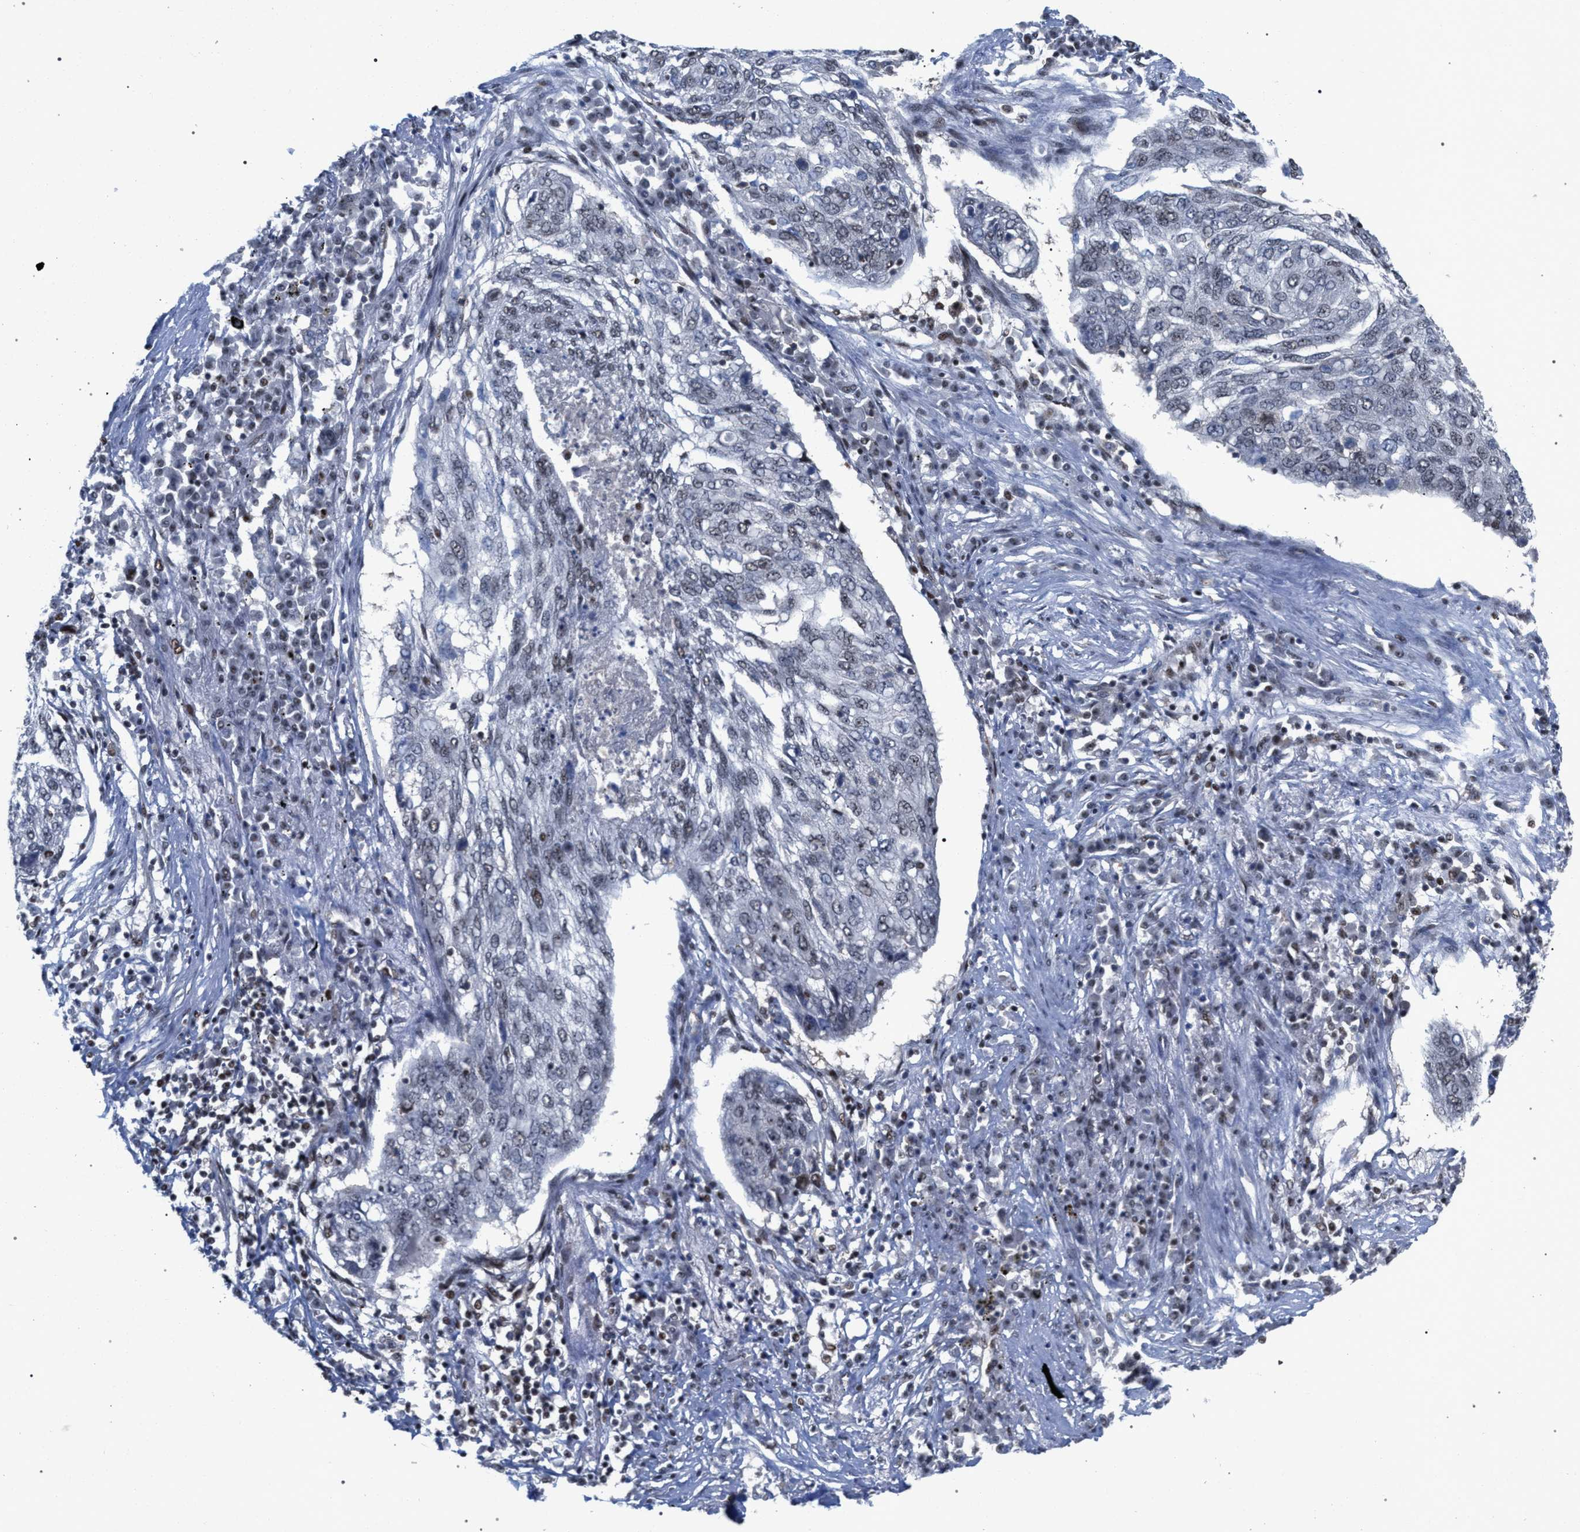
{"staining": {"intensity": "negative", "quantity": "none", "location": "none"}, "tissue": "lung cancer", "cell_type": "Tumor cells", "image_type": "cancer", "snomed": [{"axis": "morphology", "description": "Squamous cell carcinoma, NOS"}, {"axis": "topography", "description": "Lung"}], "caption": "Immunohistochemistry micrograph of human lung cancer stained for a protein (brown), which reveals no staining in tumor cells.", "gene": "SCAF4", "patient": {"sex": "female", "age": 63}}